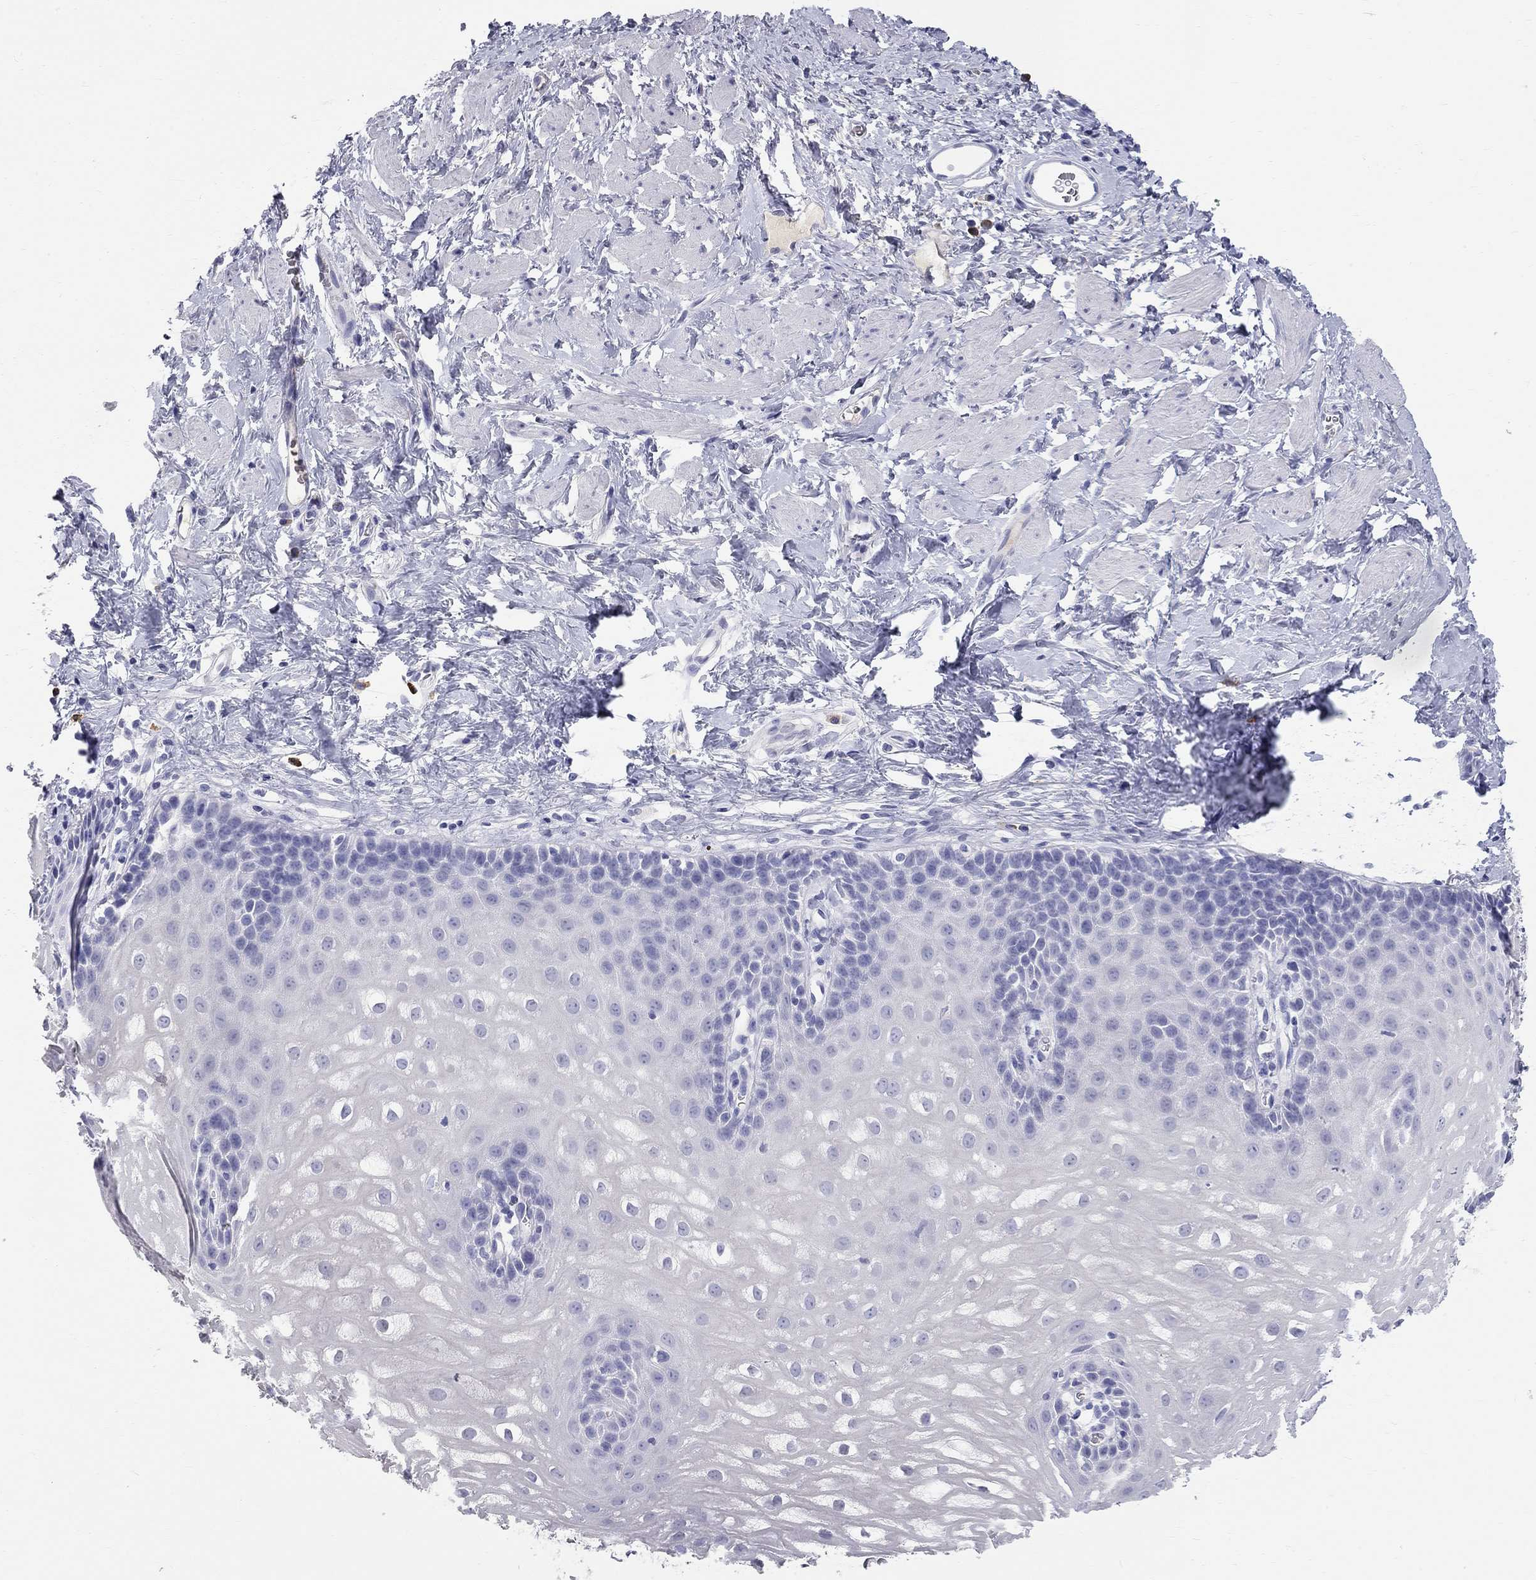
{"staining": {"intensity": "negative", "quantity": "none", "location": "none"}, "tissue": "esophagus", "cell_type": "Squamous epithelial cells", "image_type": "normal", "snomed": [{"axis": "morphology", "description": "Normal tissue, NOS"}, {"axis": "topography", "description": "Esophagus"}], "caption": "DAB immunohistochemical staining of benign human esophagus demonstrates no significant staining in squamous epithelial cells. The staining was performed using DAB (3,3'-diaminobenzidine) to visualize the protein expression in brown, while the nuclei were stained in blue with hematoxylin (Magnification: 20x).", "gene": "PHOX2B", "patient": {"sex": "male", "age": 64}}